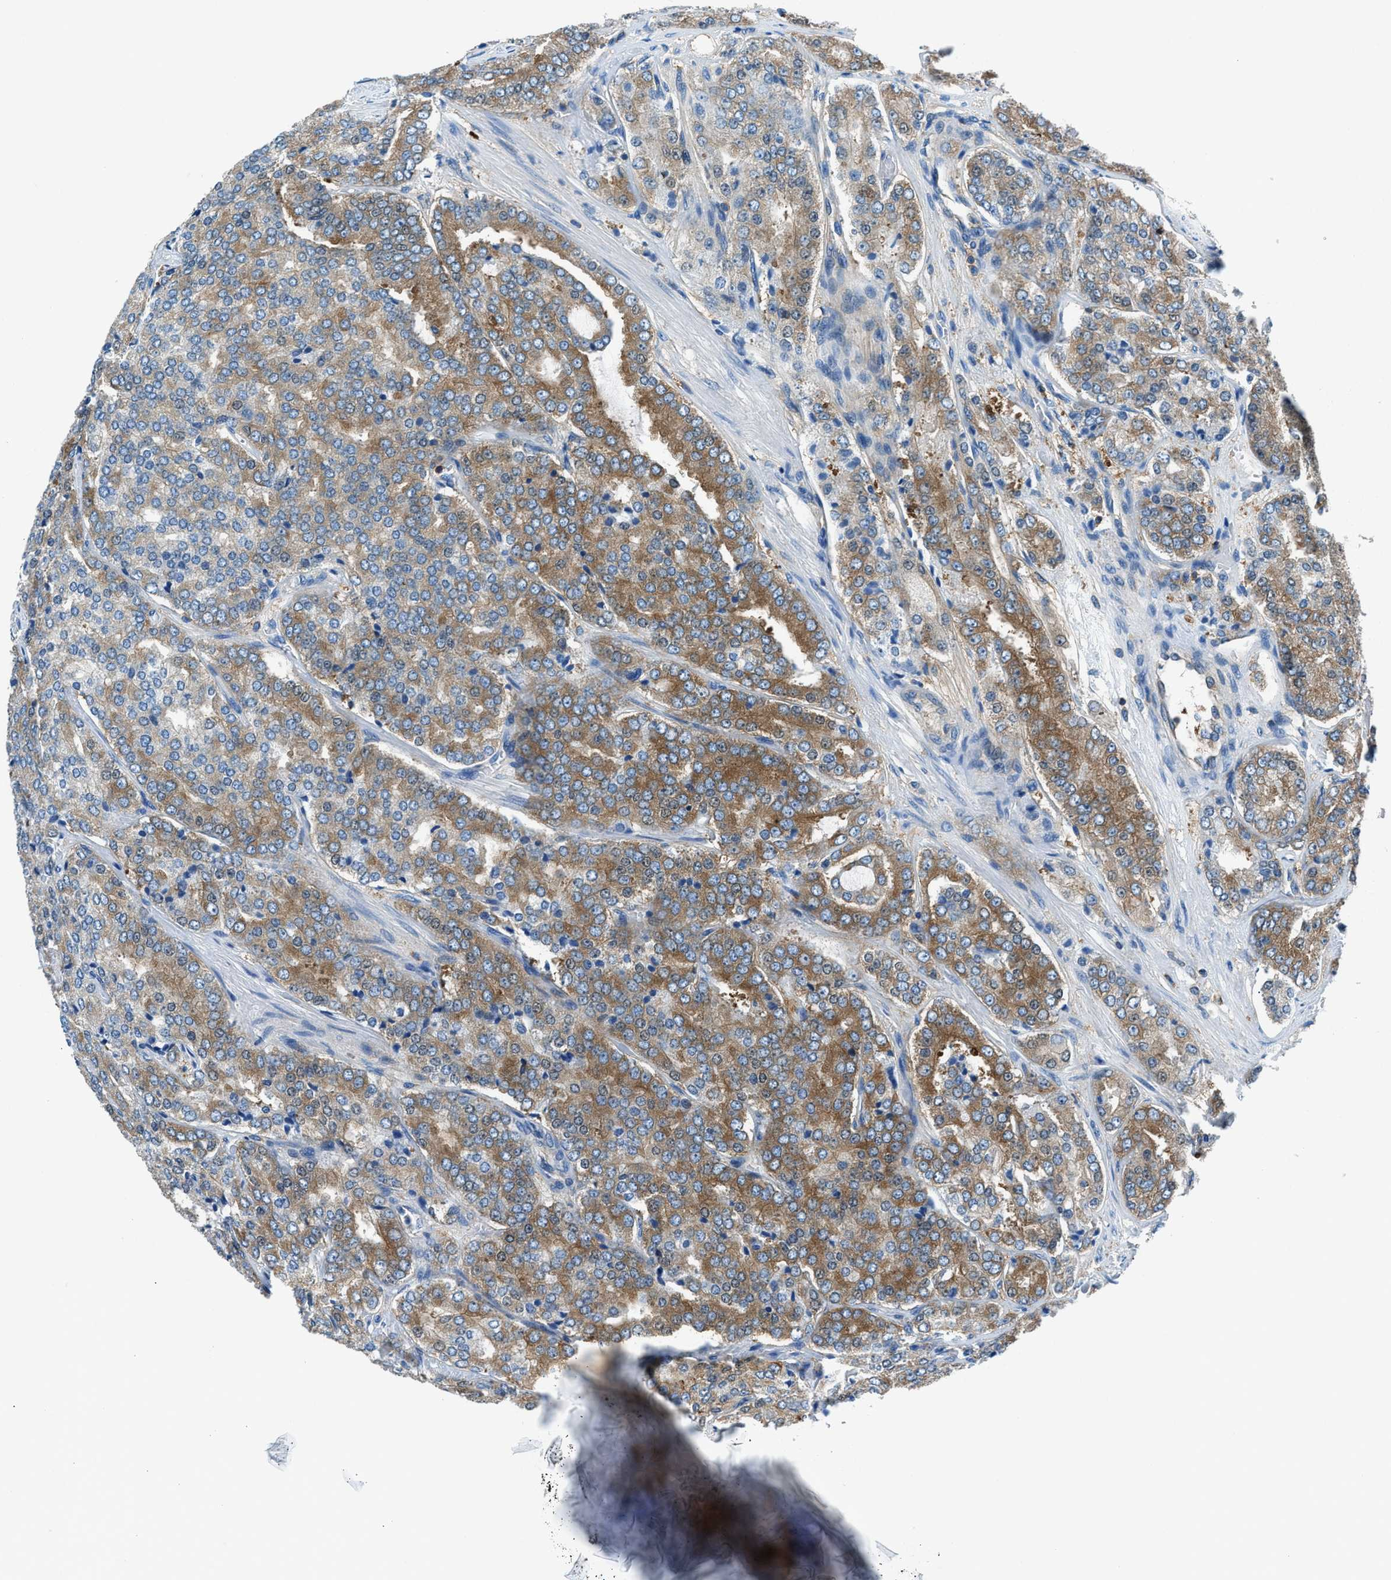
{"staining": {"intensity": "moderate", "quantity": ">75%", "location": "cytoplasmic/membranous"}, "tissue": "prostate cancer", "cell_type": "Tumor cells", "image_type": "cancer", "snomed": [{"axis": "morphology", "description": "Adenocarcinoma, High grade"}, {"axis": "topography", "description": "Prostate"}], "caption": "Tumor cells exhibit medium levels of moderate cytoplasmic/membranous expression in approximately >75% of cells in prostate adenocarcinoma (high-grade). The protein is stained brown, and the nuclei are stained in blue (DAB (3,3'-diaminobenzidine) IHC with brightfield microscopy, high magnification).", "gene": "SARS1", "patient": {"sex": "male", "age": 65}}